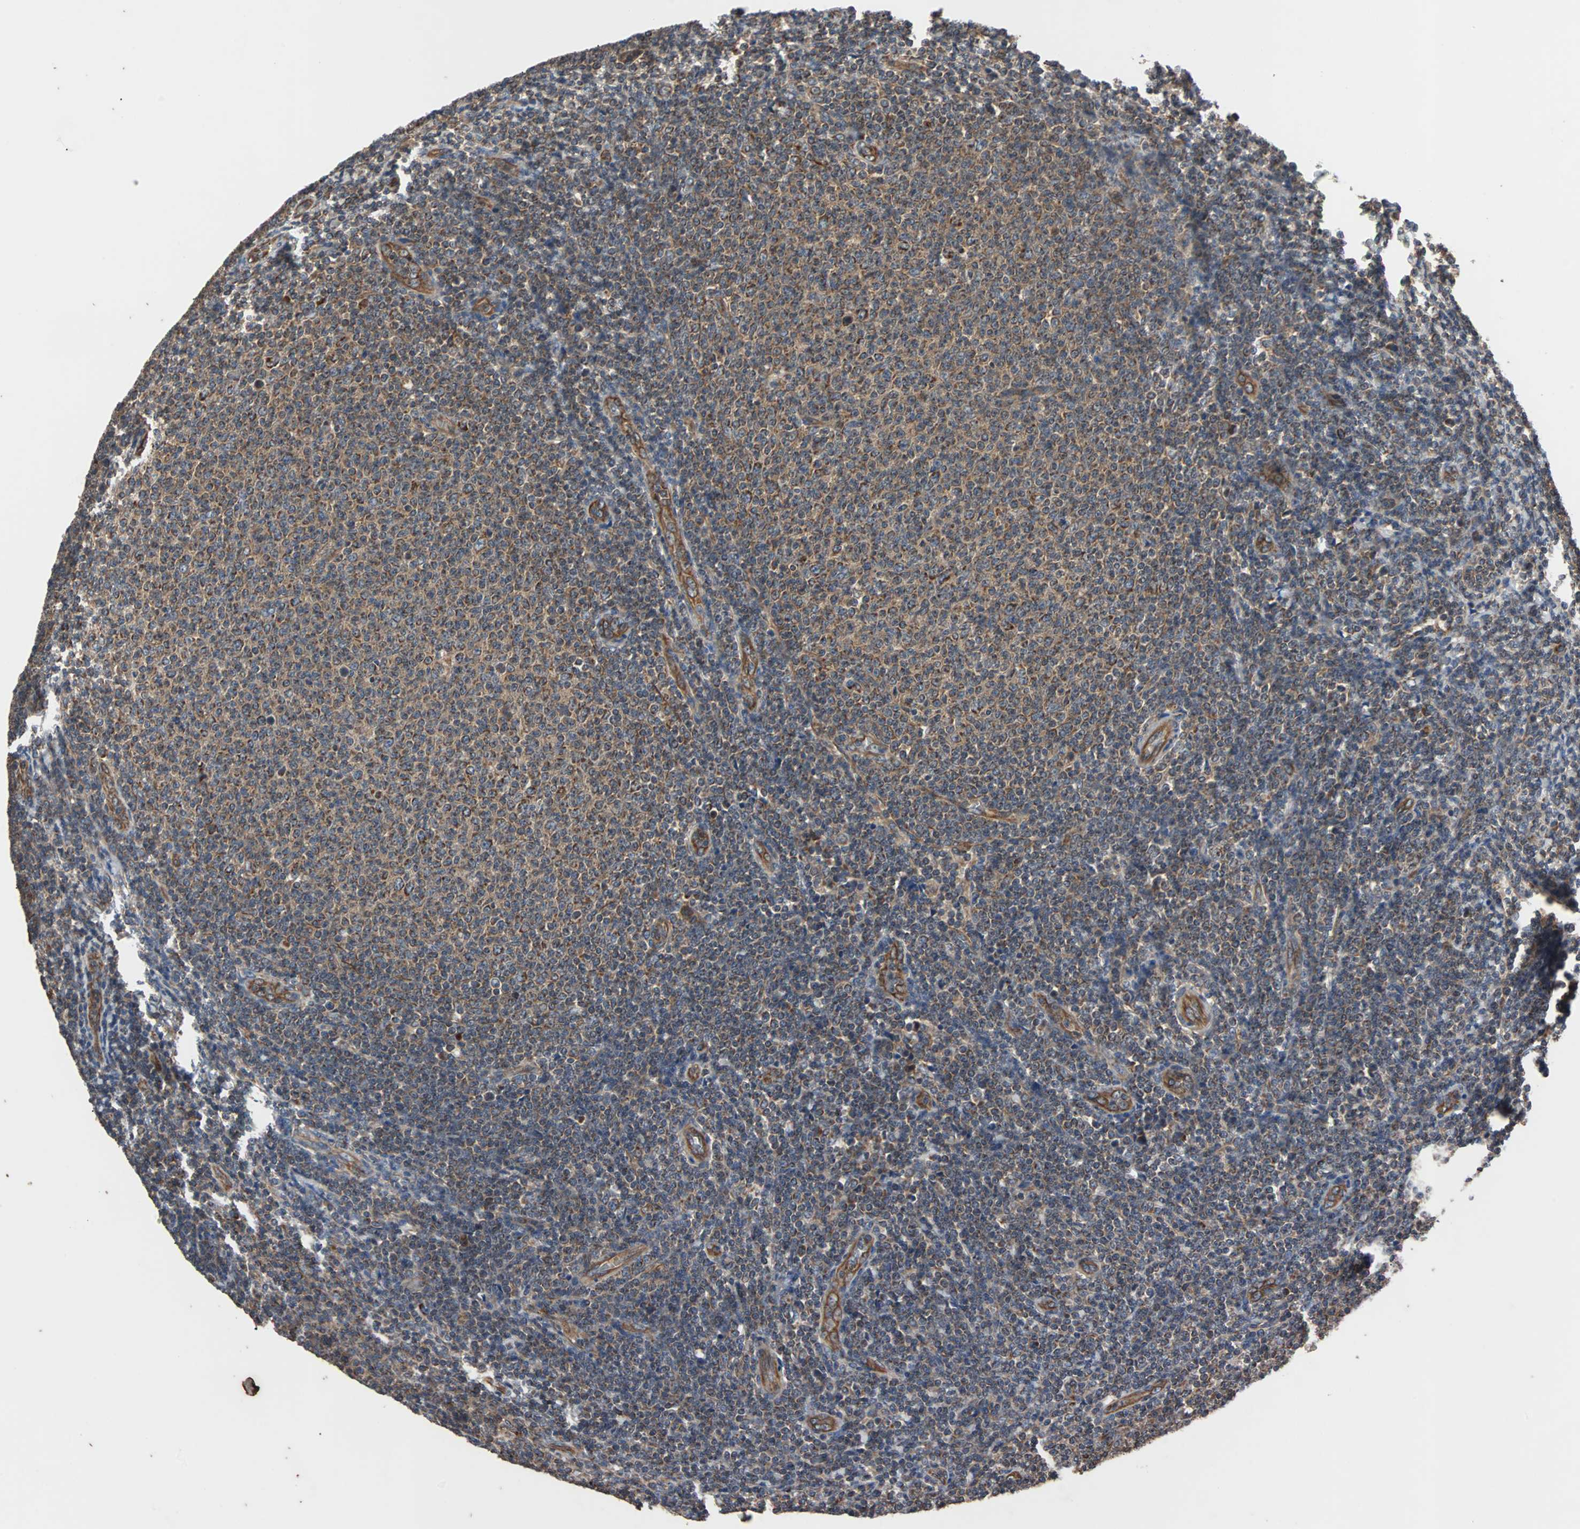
{"staining": {"intensity": "moderate", "quantity": "25%-75%", "location": "cytoplasmic/membranous"}, "tissue": "lymphoma", "cell_type": "Tumor cells", "image_type": "cancer", "snomed": [{"axis": "morphology", "description": "Malignant lymphoma, non-Hodgkin's type, Low grade"}, {"axis": "topography", "description": "Lymph node"}], "caption": "This image displays immunohistochemistry (IHC) staining of human lymphoma, with medium moderate cytoplasmic/membranous positivity in about 25%-75% of tumor cells.", "gene": "ACTR3", "patient": {"sex": "male", "age": 66}}